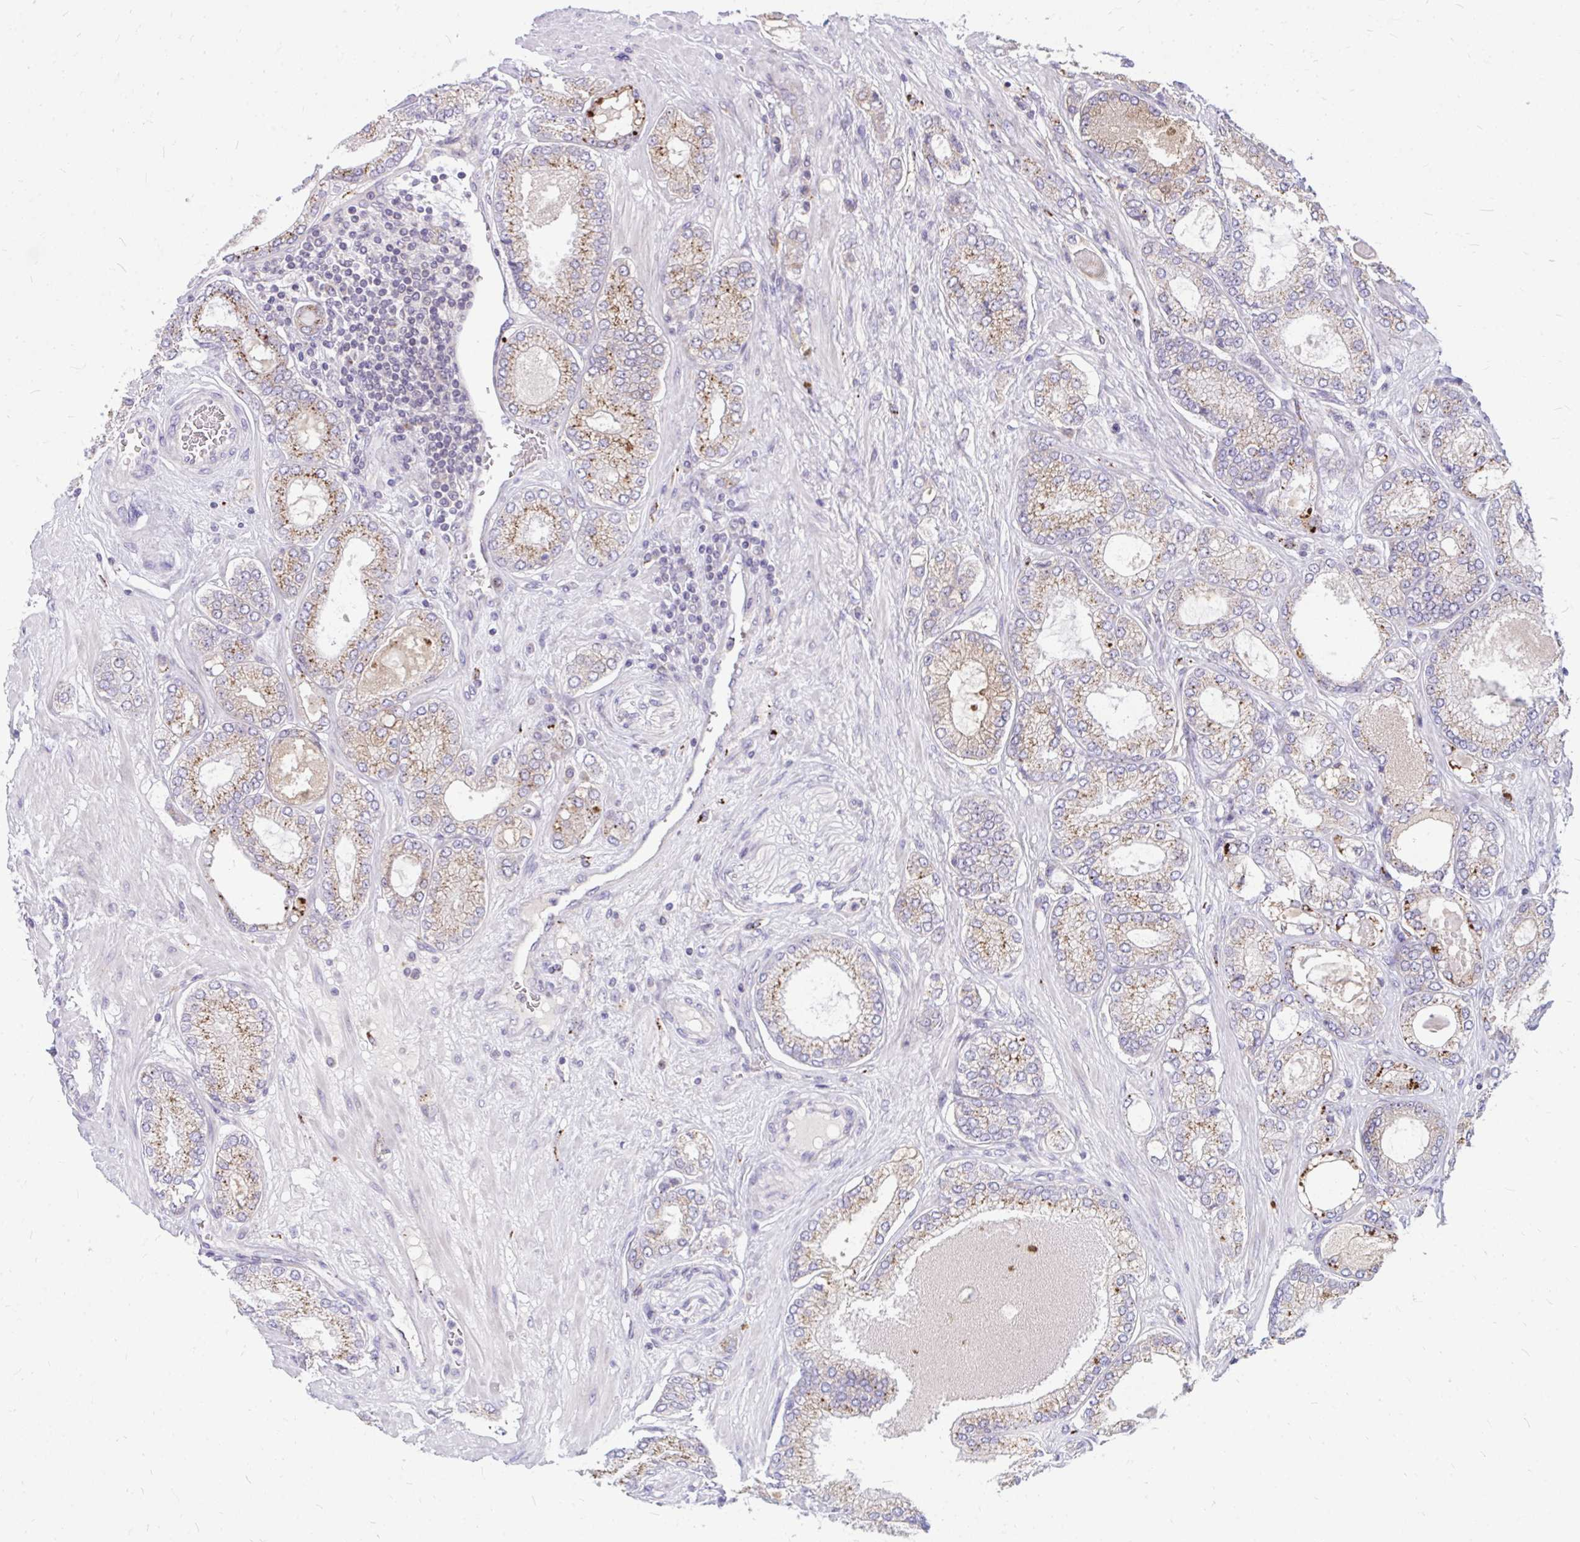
{"staining": {"intensity": "moderate", "quantity": "25%-75%", "location": "cytoplasmic/membranous"}, "tissue": "prostate cancer", "cell_type": "Tumor cells", "image_type": "cancer", "snomed": [{"axis": "morphology", "description": "Adenocarcinoma, High grade"}, {"axis": "topography", "description": "Prostate"}], "caption": "Immunohistochemistry (DAB (3,3'-diaminobenzidine)) staining of human prostate cancer exhibits moderate cytoplasmic/membranous protein positivity in about 25%-75% of tumor cells. The protein is shown in brown color, while the nuclei are stained blue.", "gene": "ZSCAN25", "patient": {"sex": "male", "age": 68}}